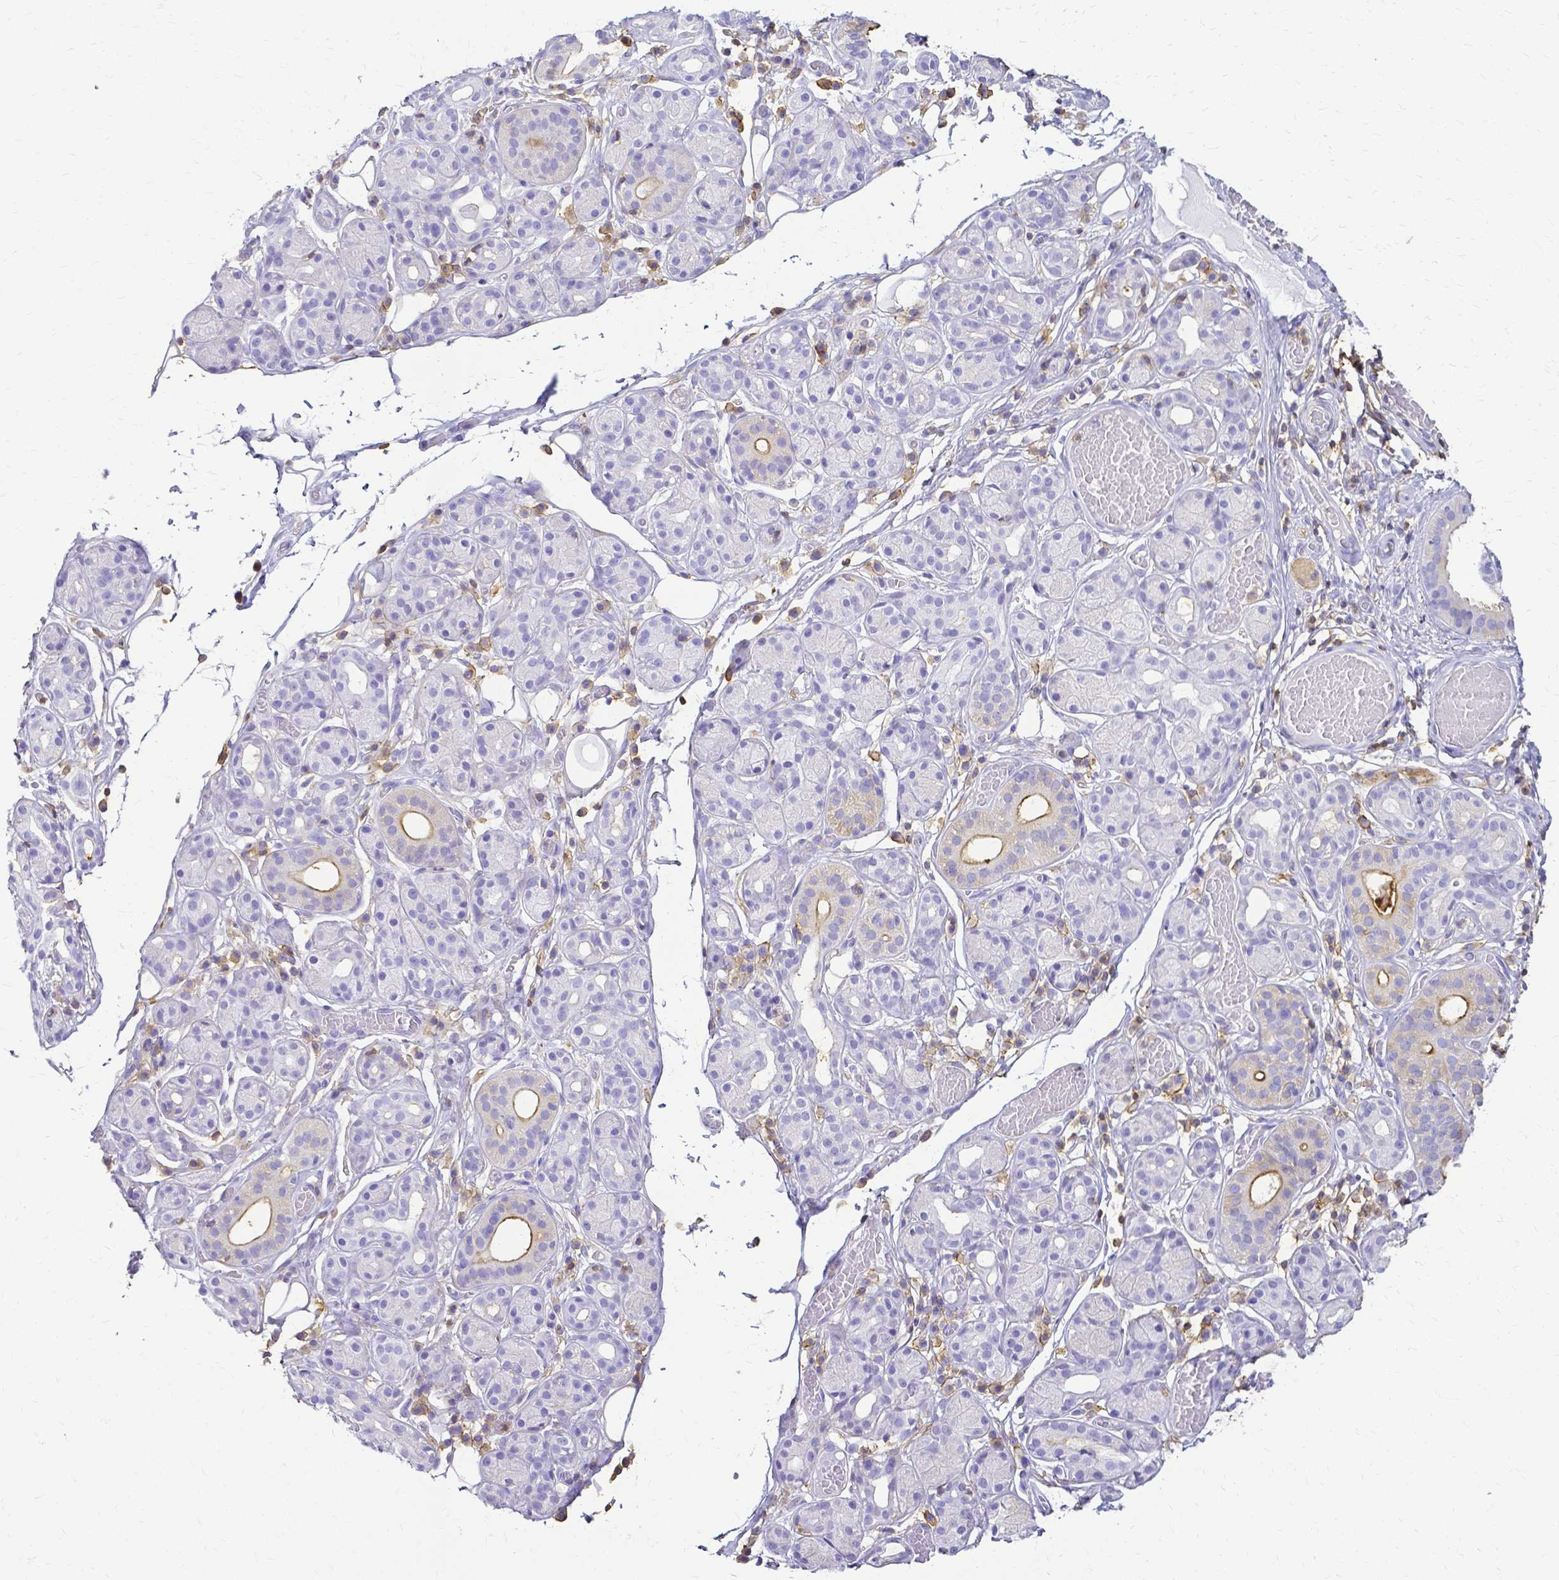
{"staining": {"intensity": "moderate", "quantity": "<25%", "location": "cytoplasmic/membranous"}, "tissue": "salivary gland", "cell_type": "Glandular cells", "image_type": "normal", "snomed": [{"axis": "morphology", "description": "Normal tissue, NOS"}, {"axis": "topography", "description": "Salivary gland"}, {"axis": "topography", "description": "Peripheral nerve tissue"}], "caption": "Glandular cells demonstrate low levels of moderate cytoplasmic/membranous positivity in about <25% of cells in unremarkable human salivary gland.", "gene": "HSPA12A", "patient": {"sex": "male", "age": 71}}